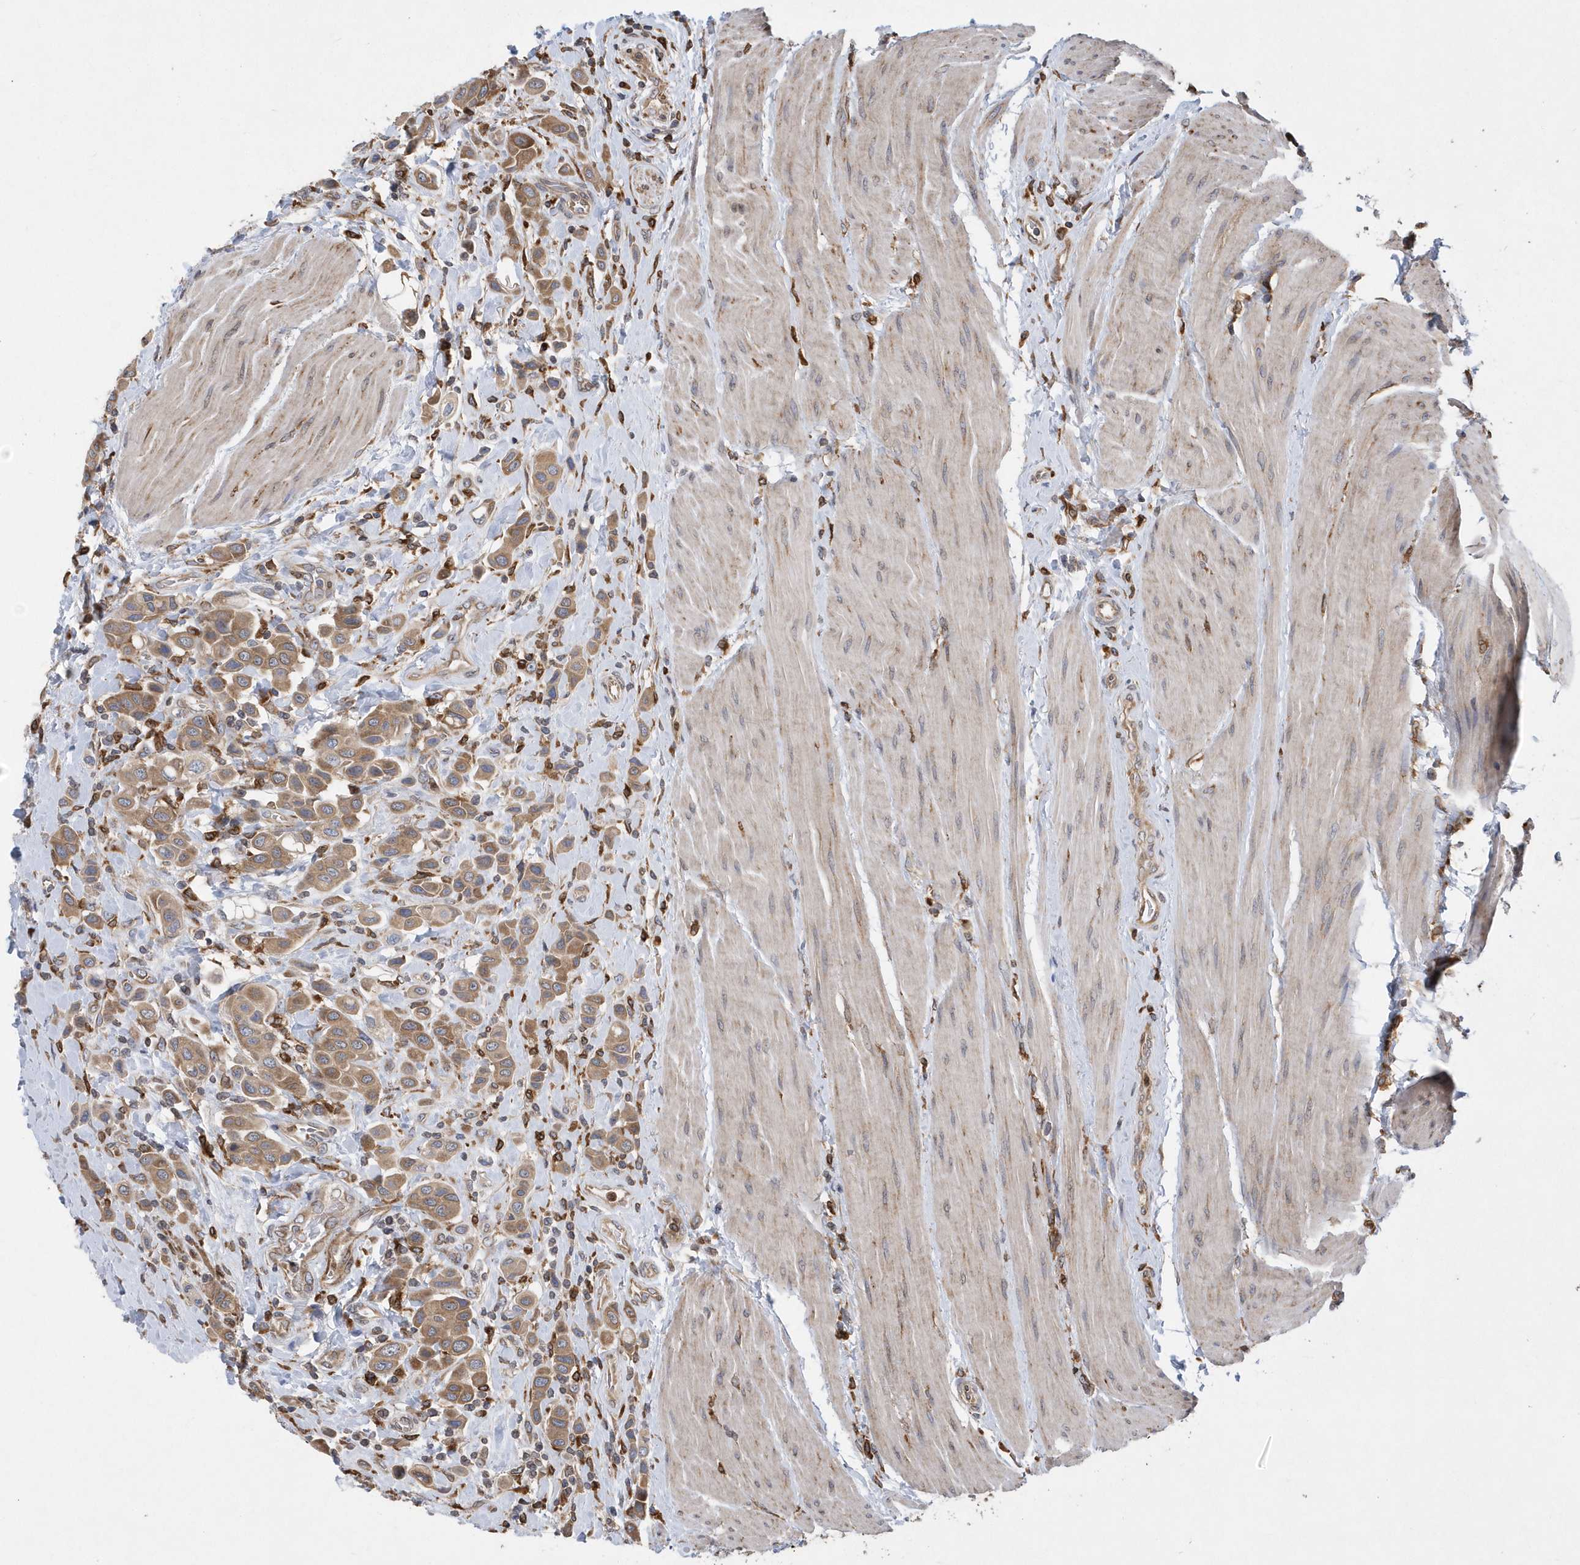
{"staining": {"intensity": "moderate", "quantity": ">75%", "location": "cytoplasmic/membranous"}, "tissue": "urothelial cancer", "cell_type": "Tumor cells", "image_type": "cancer", "snomed": [{"axis": "morphology", "description": "Urothelial carcinoma, High grade"}, {"axis": "topography", "description": "Urinary bladder"}], "caption": "This histopathology image demonstrates high-grade urothelial carcinoma stained with IHC to label a protein in brown. The cytoplasmic/membranous of tumor cells show moderate positivity for the protein. Nuclei are counter-stained blue.", "gene": "VAMP7", "patient": {"sex": "male", "age": 50}}